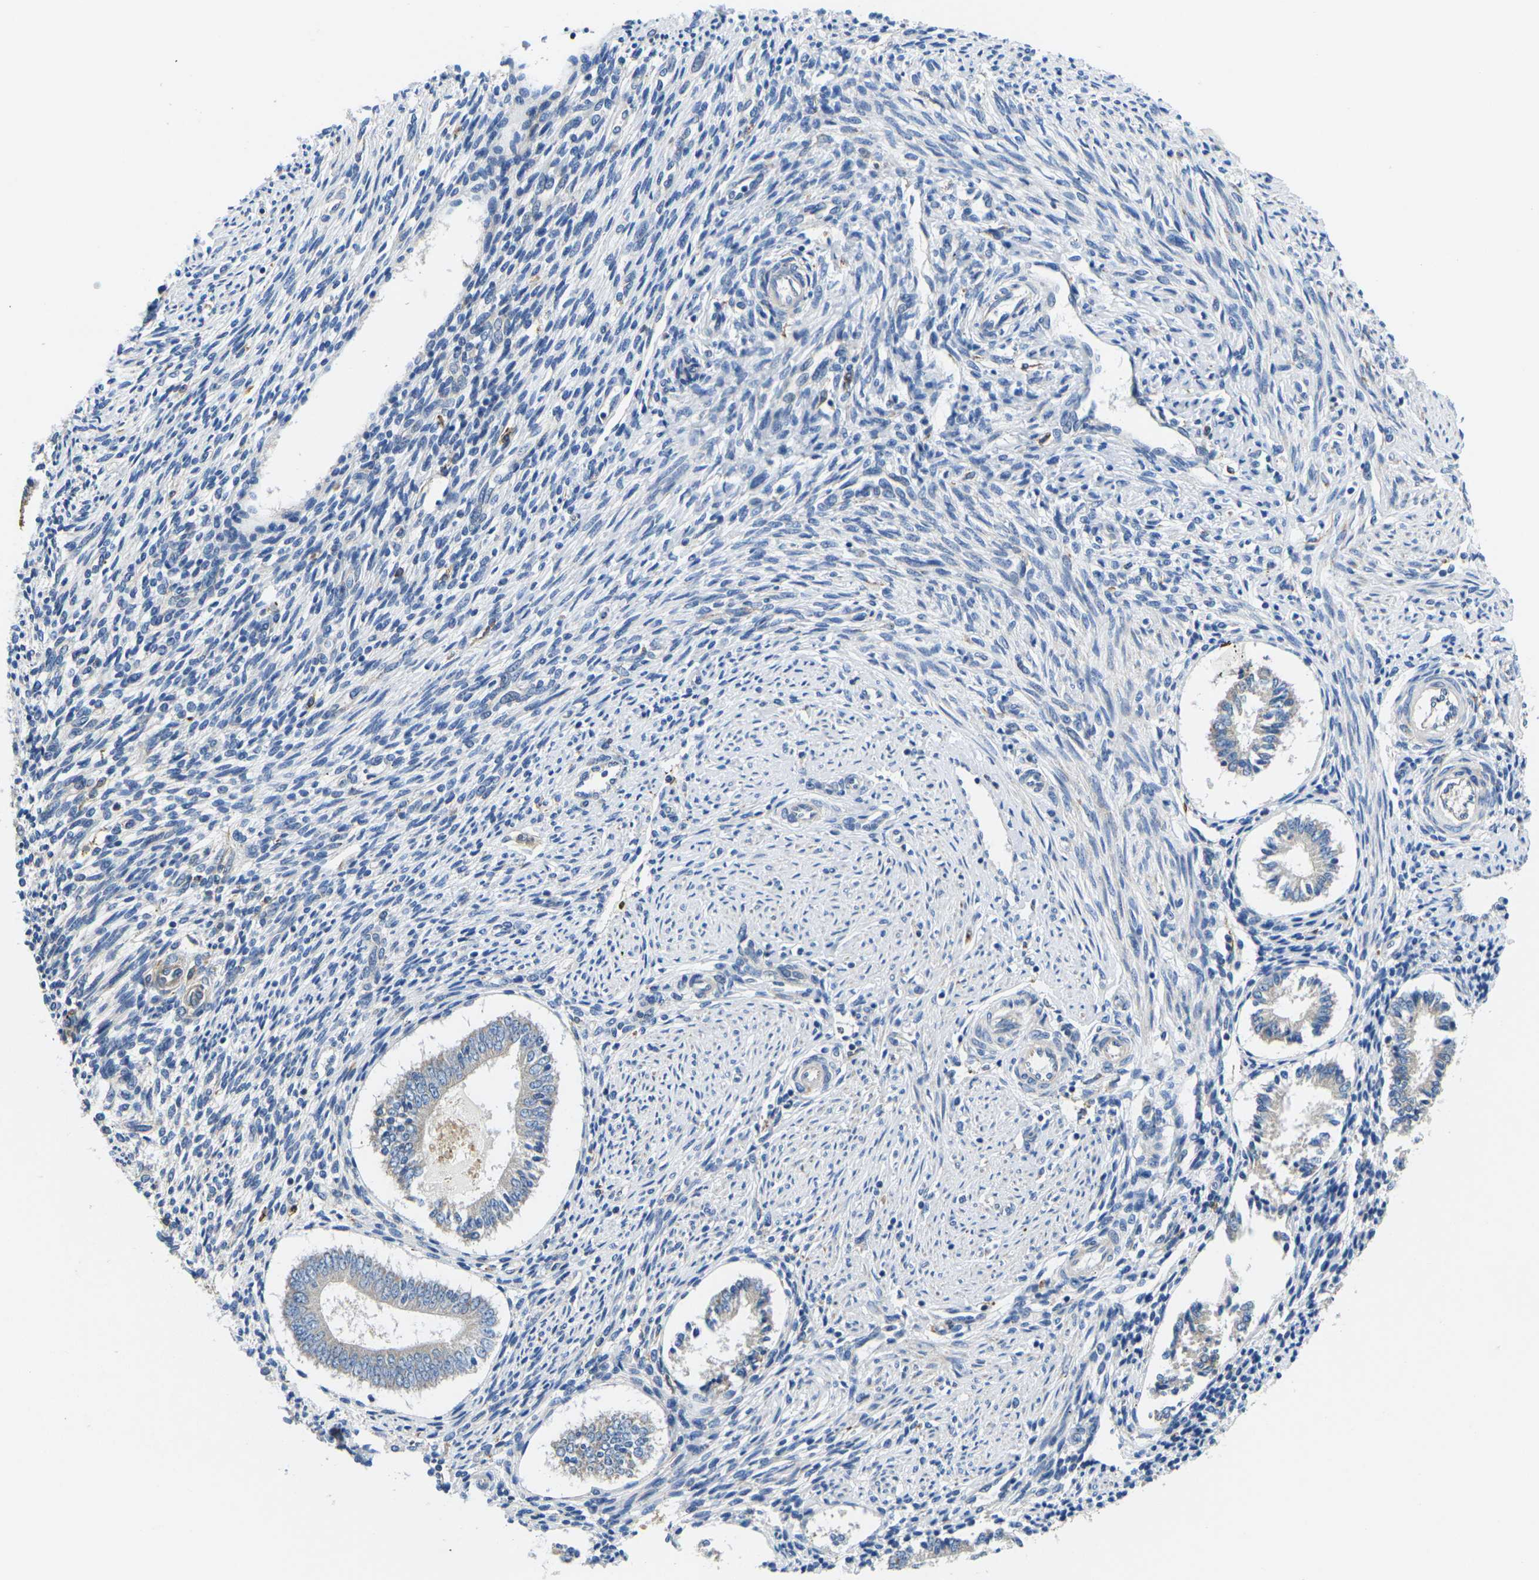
{"staining": {"intensity": "negative", "quantity": "none", "location": "none"}, "tissue": "endometrium", "cell_type": "Cells in endometrial stroma", "image_type": "normal", "snomed": [{"axis": "morphology", "description": "Normal tissue, NOS"}, {"axis": "topography", "description": "Endometrium"}], "caption": "This photomicrograph is of normal endometrium stained with IHC to label a protein in brown with the nuclei are counter-stained blue. There is no expression in cells in endometrial stroma.", "gene": "TMEFF2", "patient": {"sex": "female", "age": 42}}